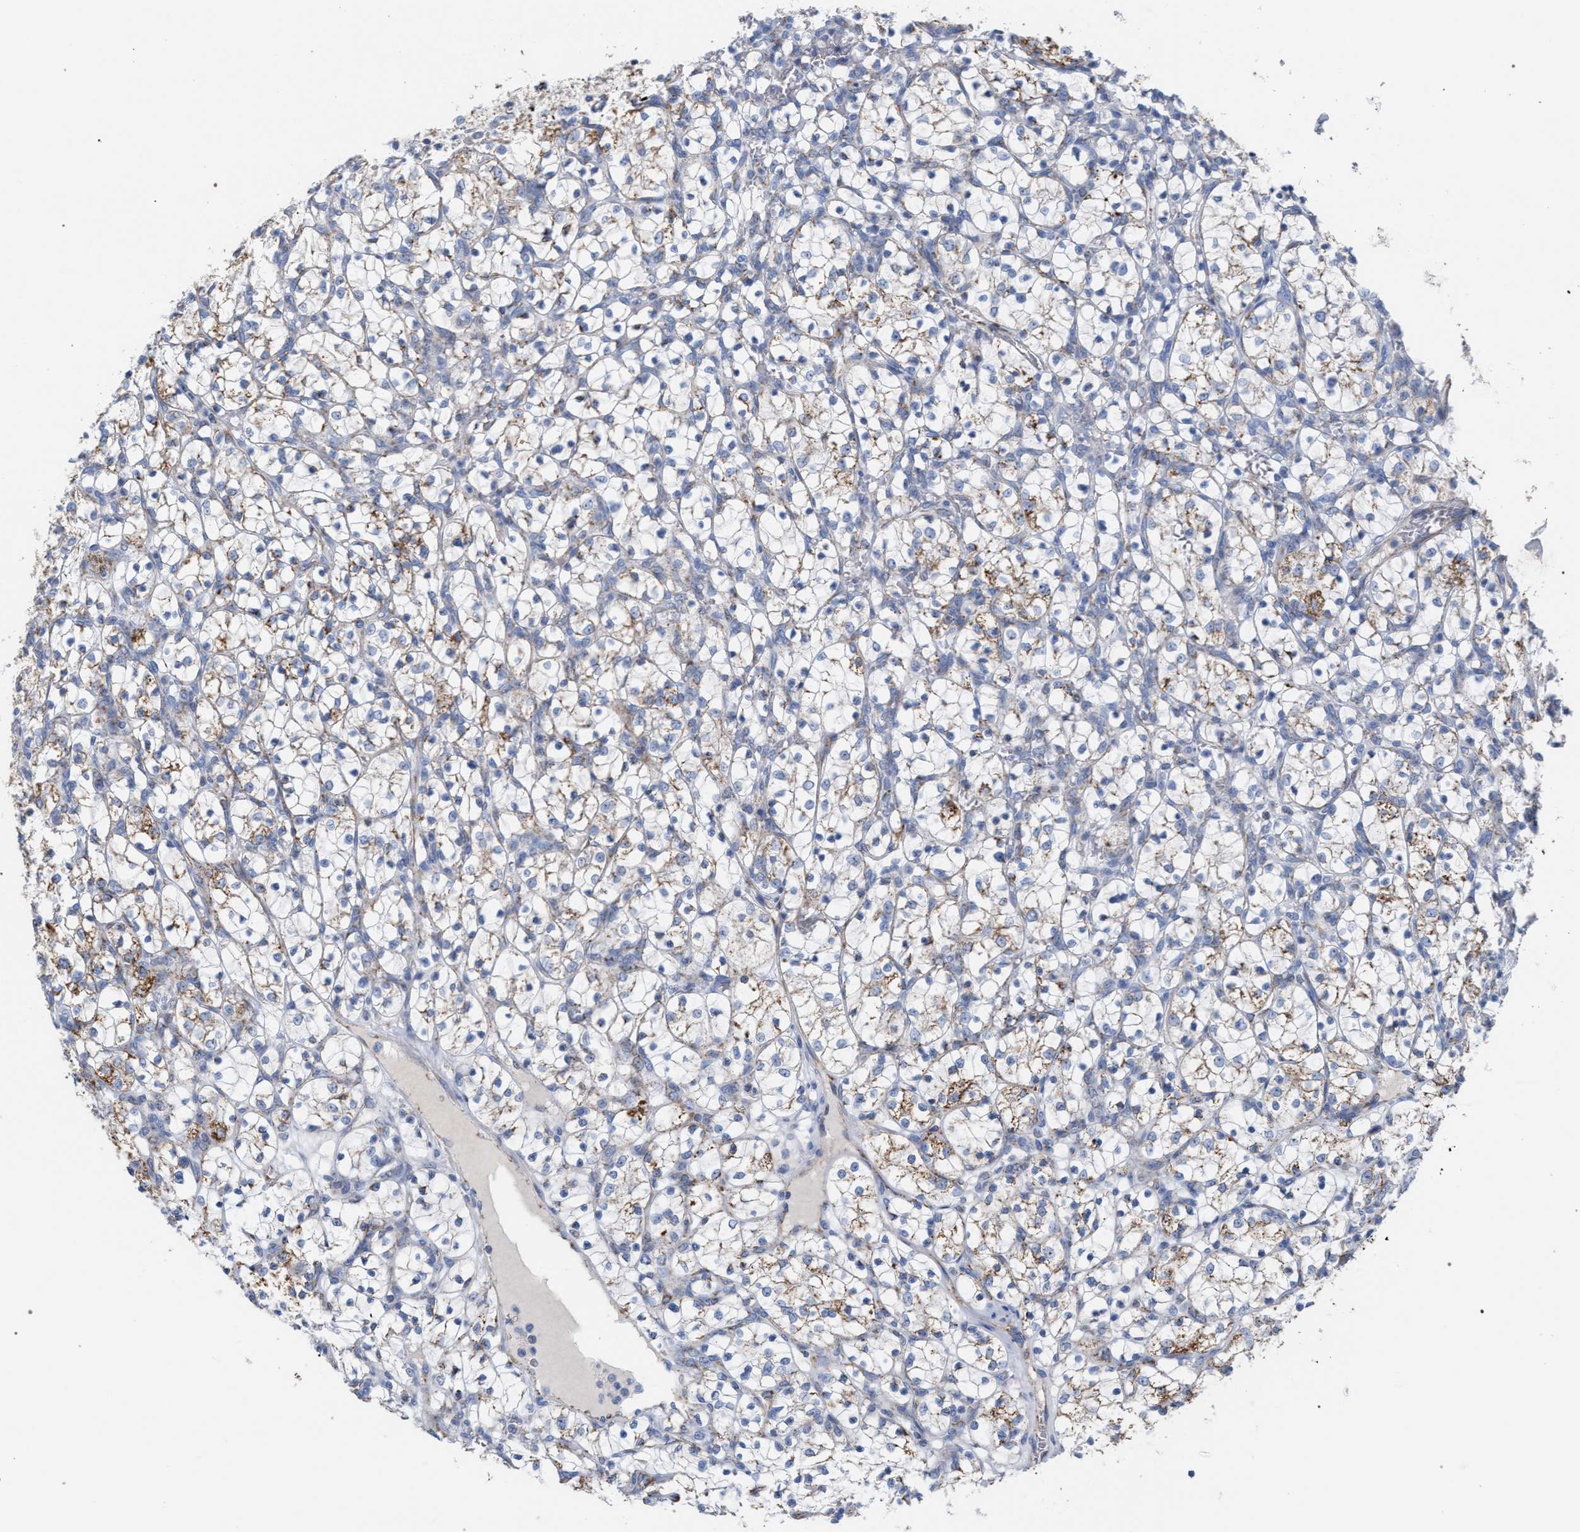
{"staining": {"intensity": "moderate", "quantity": "<25%", "location": "cytoplasmic/membranous"}, "tissue": "renal cancer", "cell_type": "Tumor cells", "image_type": "cancer", "snomed": [{"axis": "morphology", "description": "Adenocarcinoma, NOS"}, {"axis": "topography", "description": "Kidney"}], "caption": "Tumor cells show low levels of moderate cytoplasmic/membranous positivity in about <25% of cells in adenocarcinoma (renal). Immunohistochemistry (ihc) stains the protein in brown and the nuclei are stained blue.", "gene": "ECI2", "patient": {"sex": "female", "age": 69}}